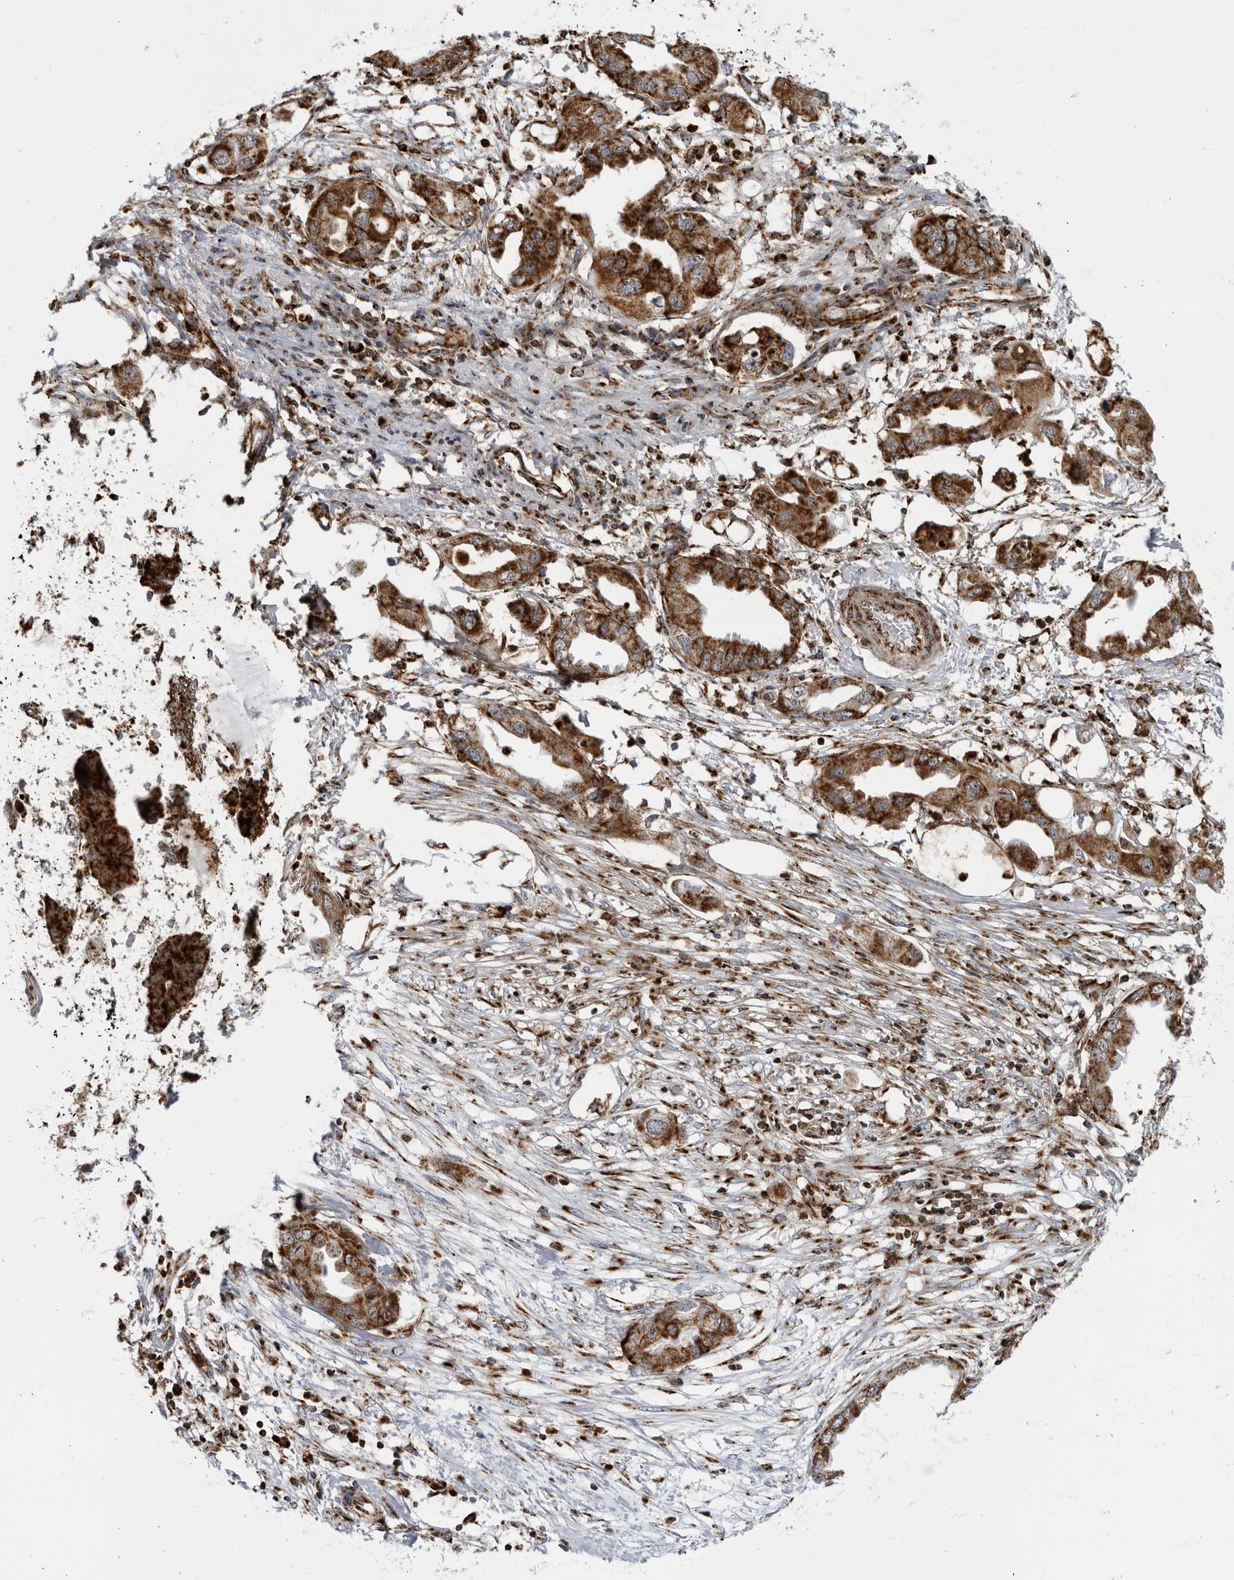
{"staining": {"intensity": "strong", "quantity": ">75%", "location": "cytoplasmic/membranous"}, "tissue": "endometrial cancer", "cell_type": "Tumor cells", "image_type": "cancer", "snomed": [{"axis": "morphology", "description": "Adenocarcinoma, NOS"}, {"axis": "morphology", "description": "Adenocarcinoma, metastatic, NOS"}, {"axis": "topography", "description": "Adipose tissue"}, {"axis": "topography", "description": "Endometrium"}], "caption": "A brown stain labels strong cytoplasmic/membranous positivity of a protein in human metastatic adenocarcinoma (endometrial) tumor cells.", "gene": "RBM34", "patient": {"sex": "female", "age": 67}}